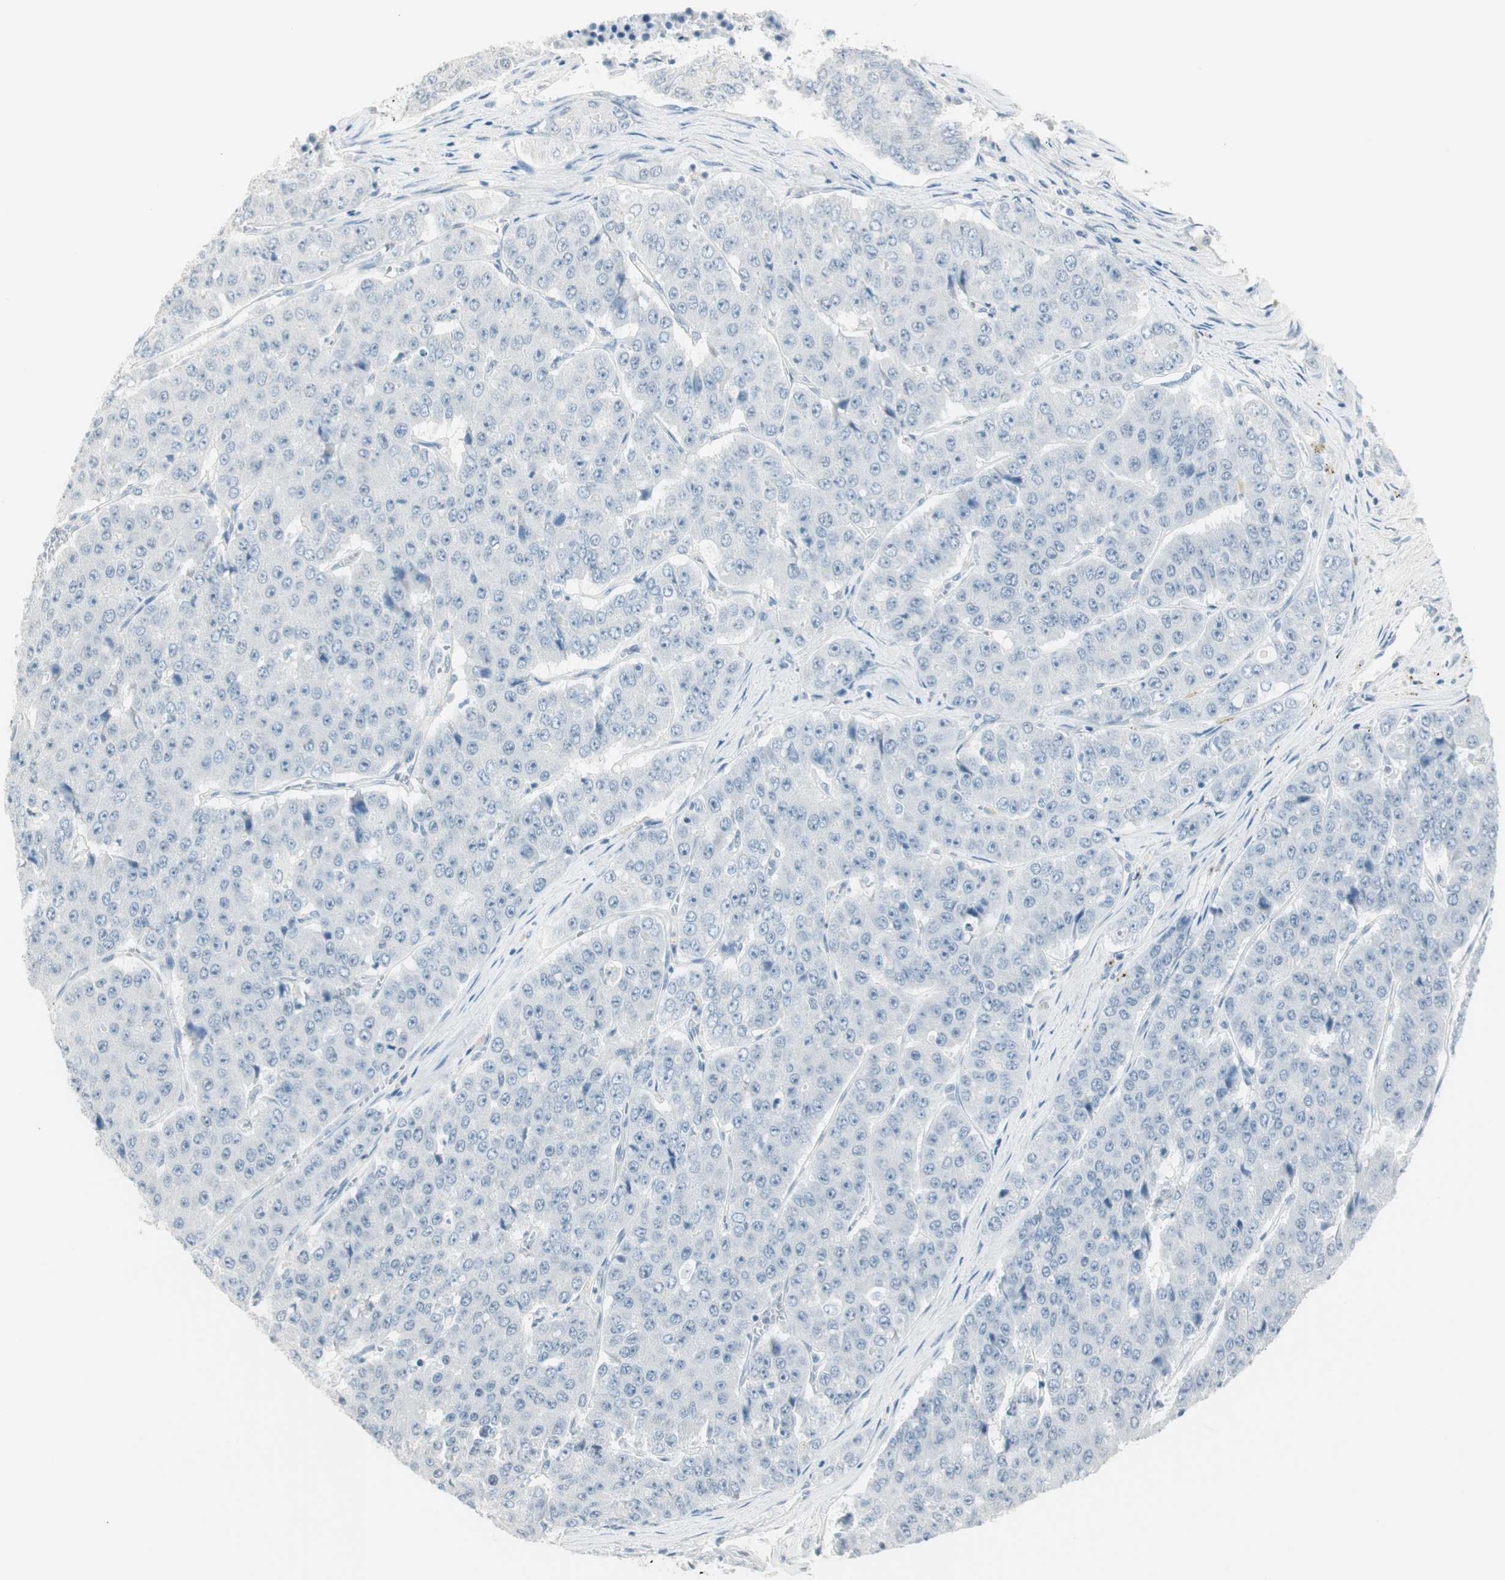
{"staining": {"intensity": "negative", "quantity": "none", "location": "none"}, "tissue": "pancreatic cancer", "cell_type": "Tumor cells", "image_type": "cancer", "snomed": [{"axis": "morphology", "description": "Adenocarcinoma, NOS"}, {"axis": "topography", "description": "Pancreas"}], "caption": "Immunohistochemical staining of adenocarcinoma (pancreatic) reveals no significant positivity in tumor cells.", "gene": "MLLT10", "patient": {"sex": "male", "age": 50}}